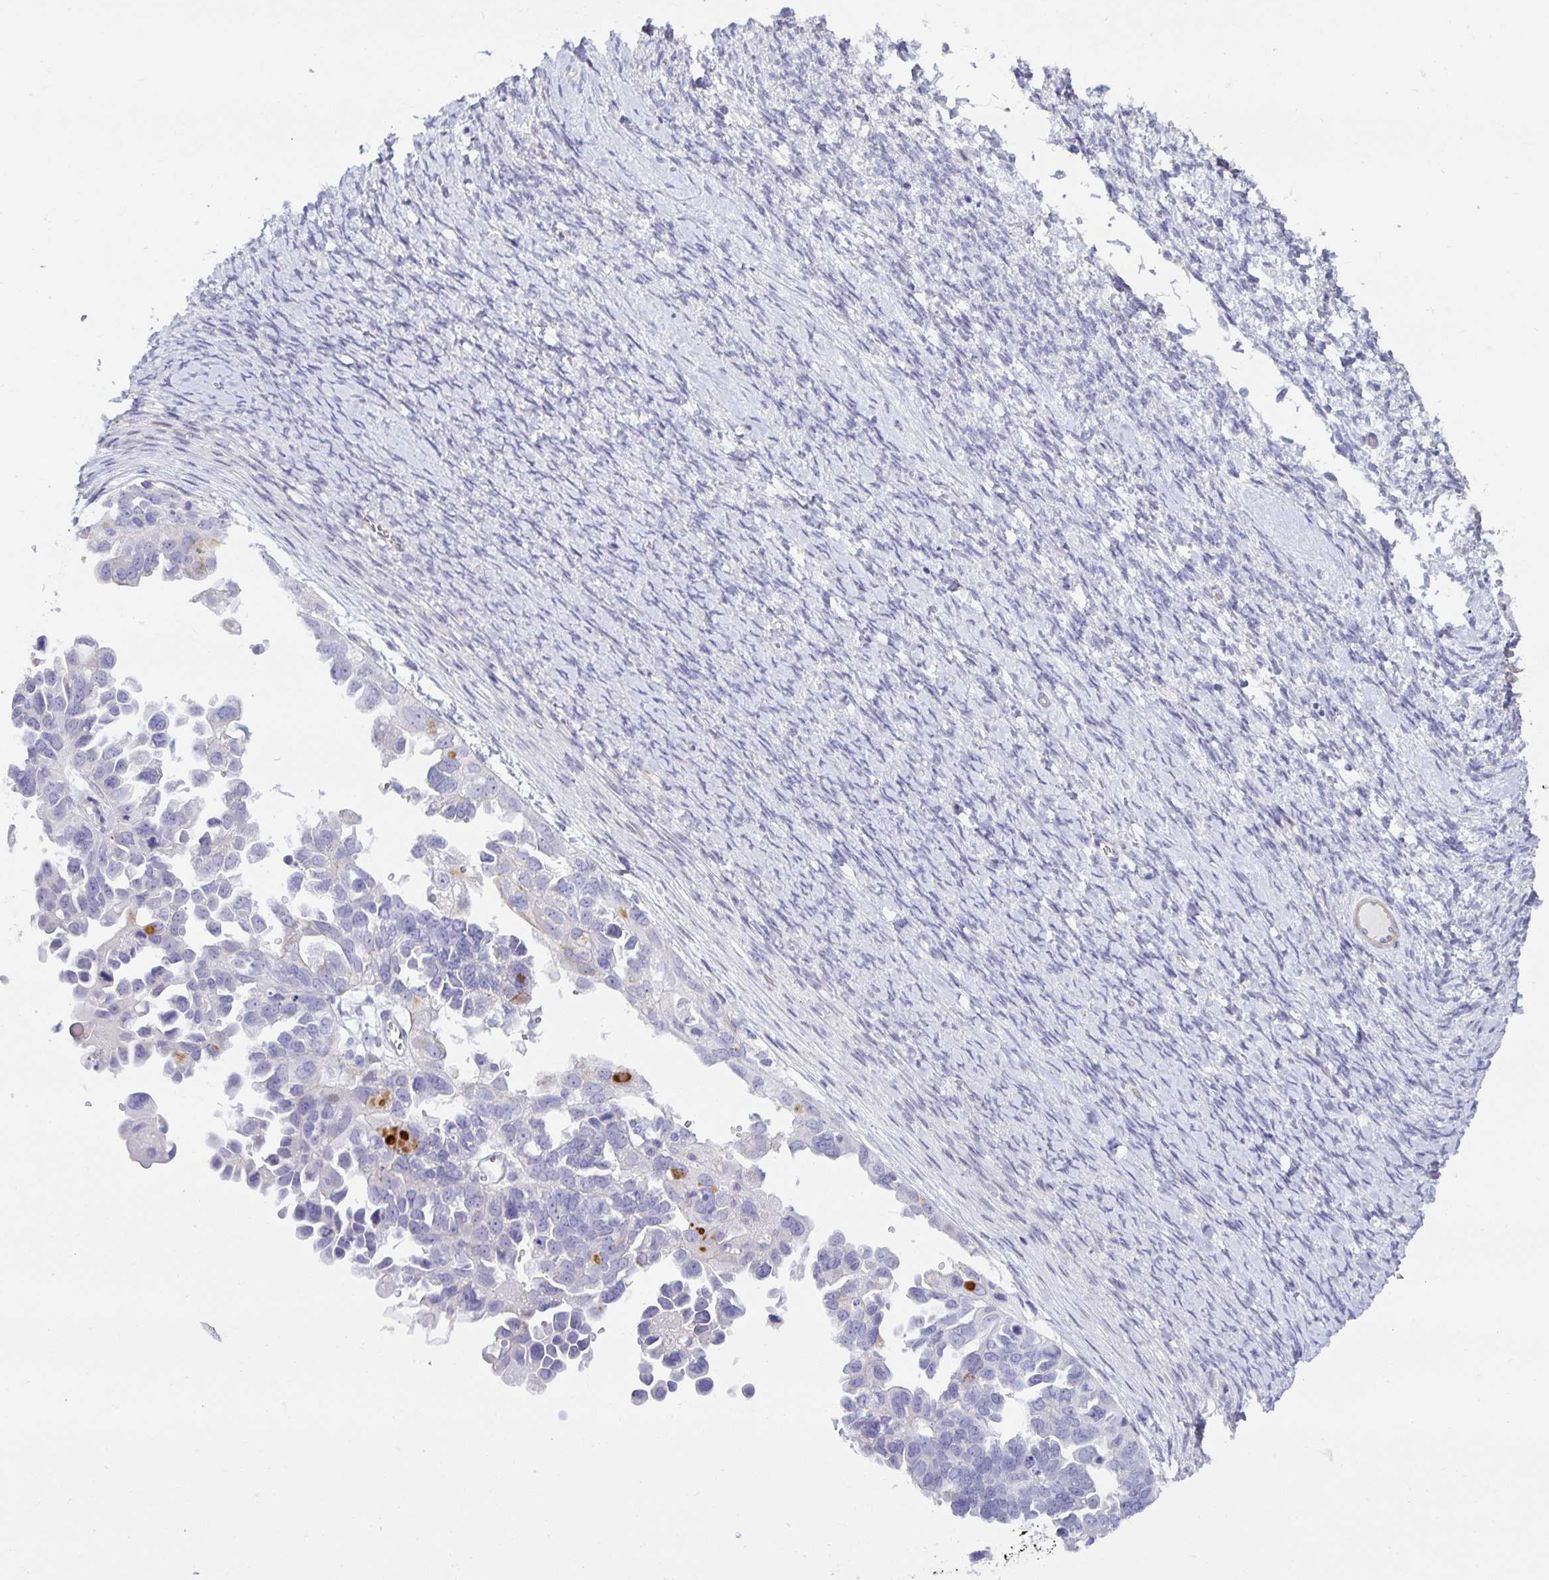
{"staining": {"intensity": "negative", "quantity": "none", "location": "none"}, "tissue": "ovarian cancer", "cell_type": "Tumor cells", "image_type": "cancer", "snomed": [{"axis": "morphology", "description": "Cystadenocarcinoma, serous, NOS"}, {"axis": "topography", "description": "Ovary"}], "caption": "Immunohistochemistry of ovarian serous cystadenocarcinoma exhibits no positivity in tumor cells.", "gene": "SPAG4", "patient": {"sex": "female", "age": 53}}